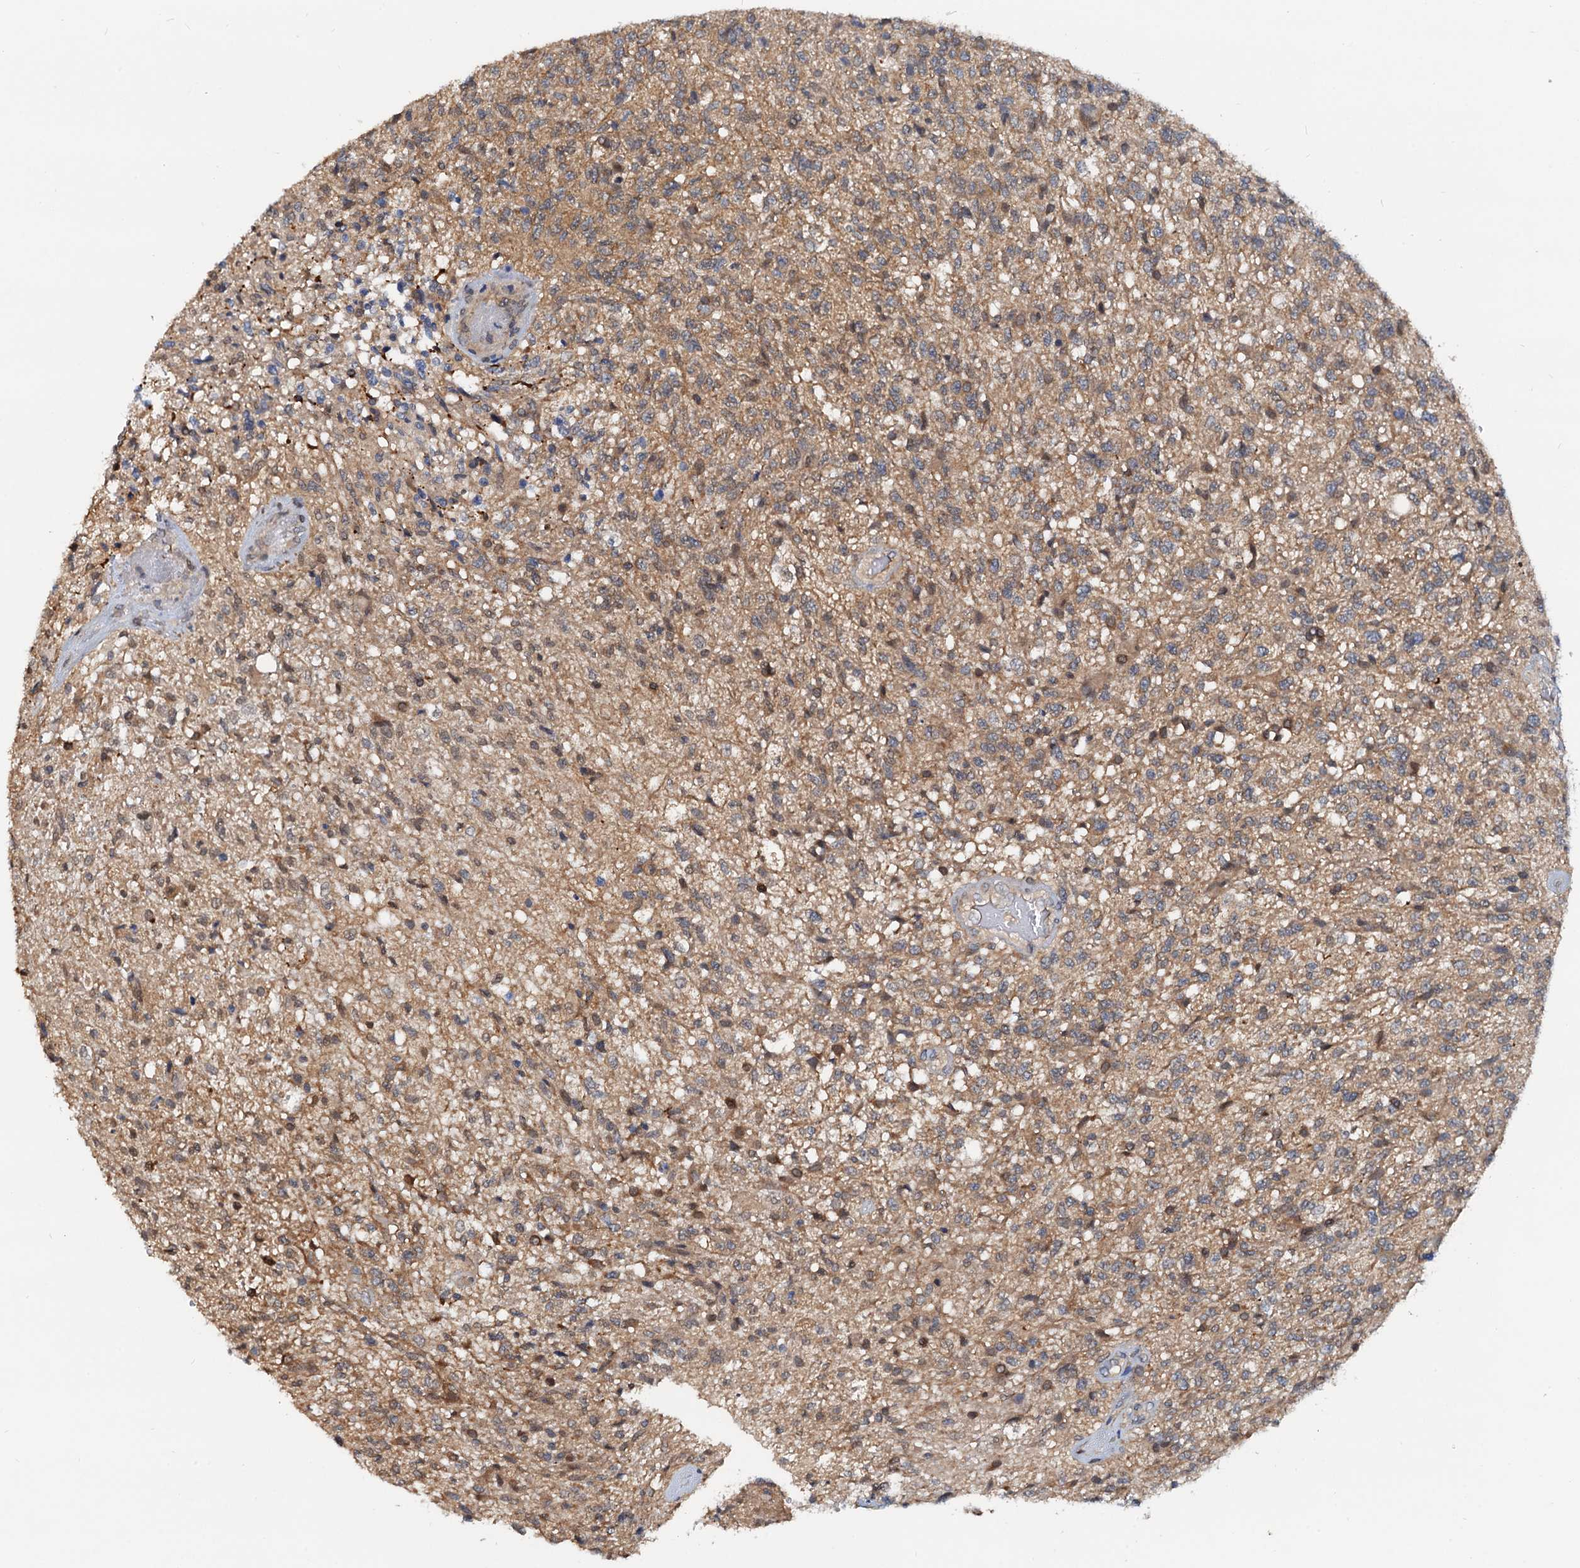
{"staining": {"intensity": "moderate", "quantity": ">75%", "location": "cytoplasmic/membranous"}, "tissue": "glioma", "cell_type": "Tumor cells", "image_type": "cancer", "snomed": [{"axis": "morphology", "description": "Glioma, malignant, High grade"}, {"axis": "topography", "description": "Brain"}], "caption": "Tumor cells reveal medium levels of moderate cytoplasmic/membranous expression in approximately >75% of cells in high-grade glioma (malignant).", "gene": "PTGES3", "patient": {"sex": "male", "age": 56}}